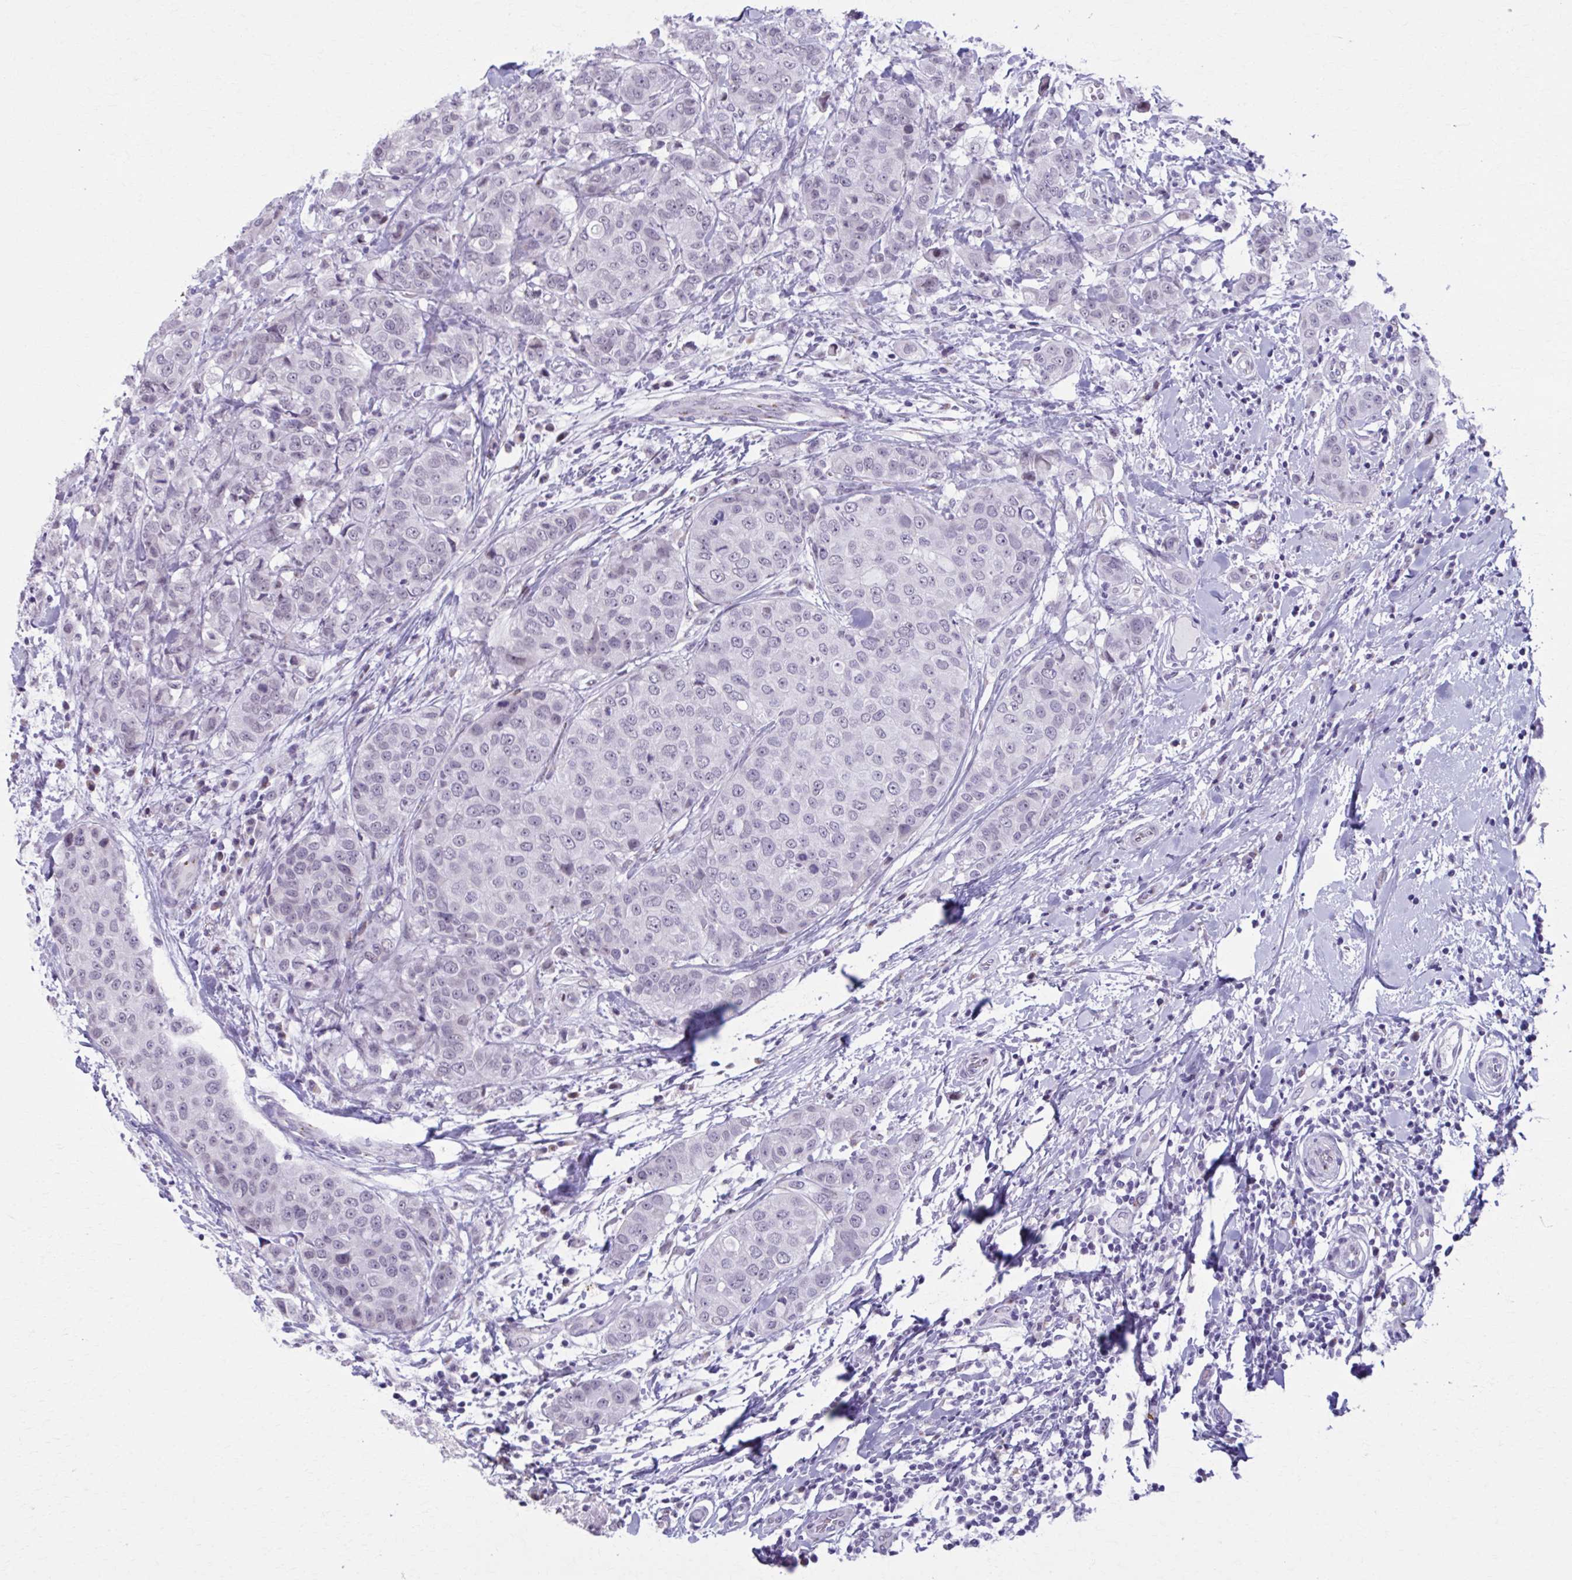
{"staining": {"intensity": "negative", "quantity": "none", "location": "none"}, "tissue": "breast cancer", "cell_type": "Tumor cells", "image_type": "cancer", "snomed": [{"axis": "morphology", "description": "Duct carcinoma"}, {"axis": "topography", "description": "Breast"}], "caption": "DAB immunohistochemical staining of invasive ductal carcinoma (breast) shows no significant positivity in tumor cells.", "gene": "ZNF682", "patient": {"sex": "female", "age": 27}}